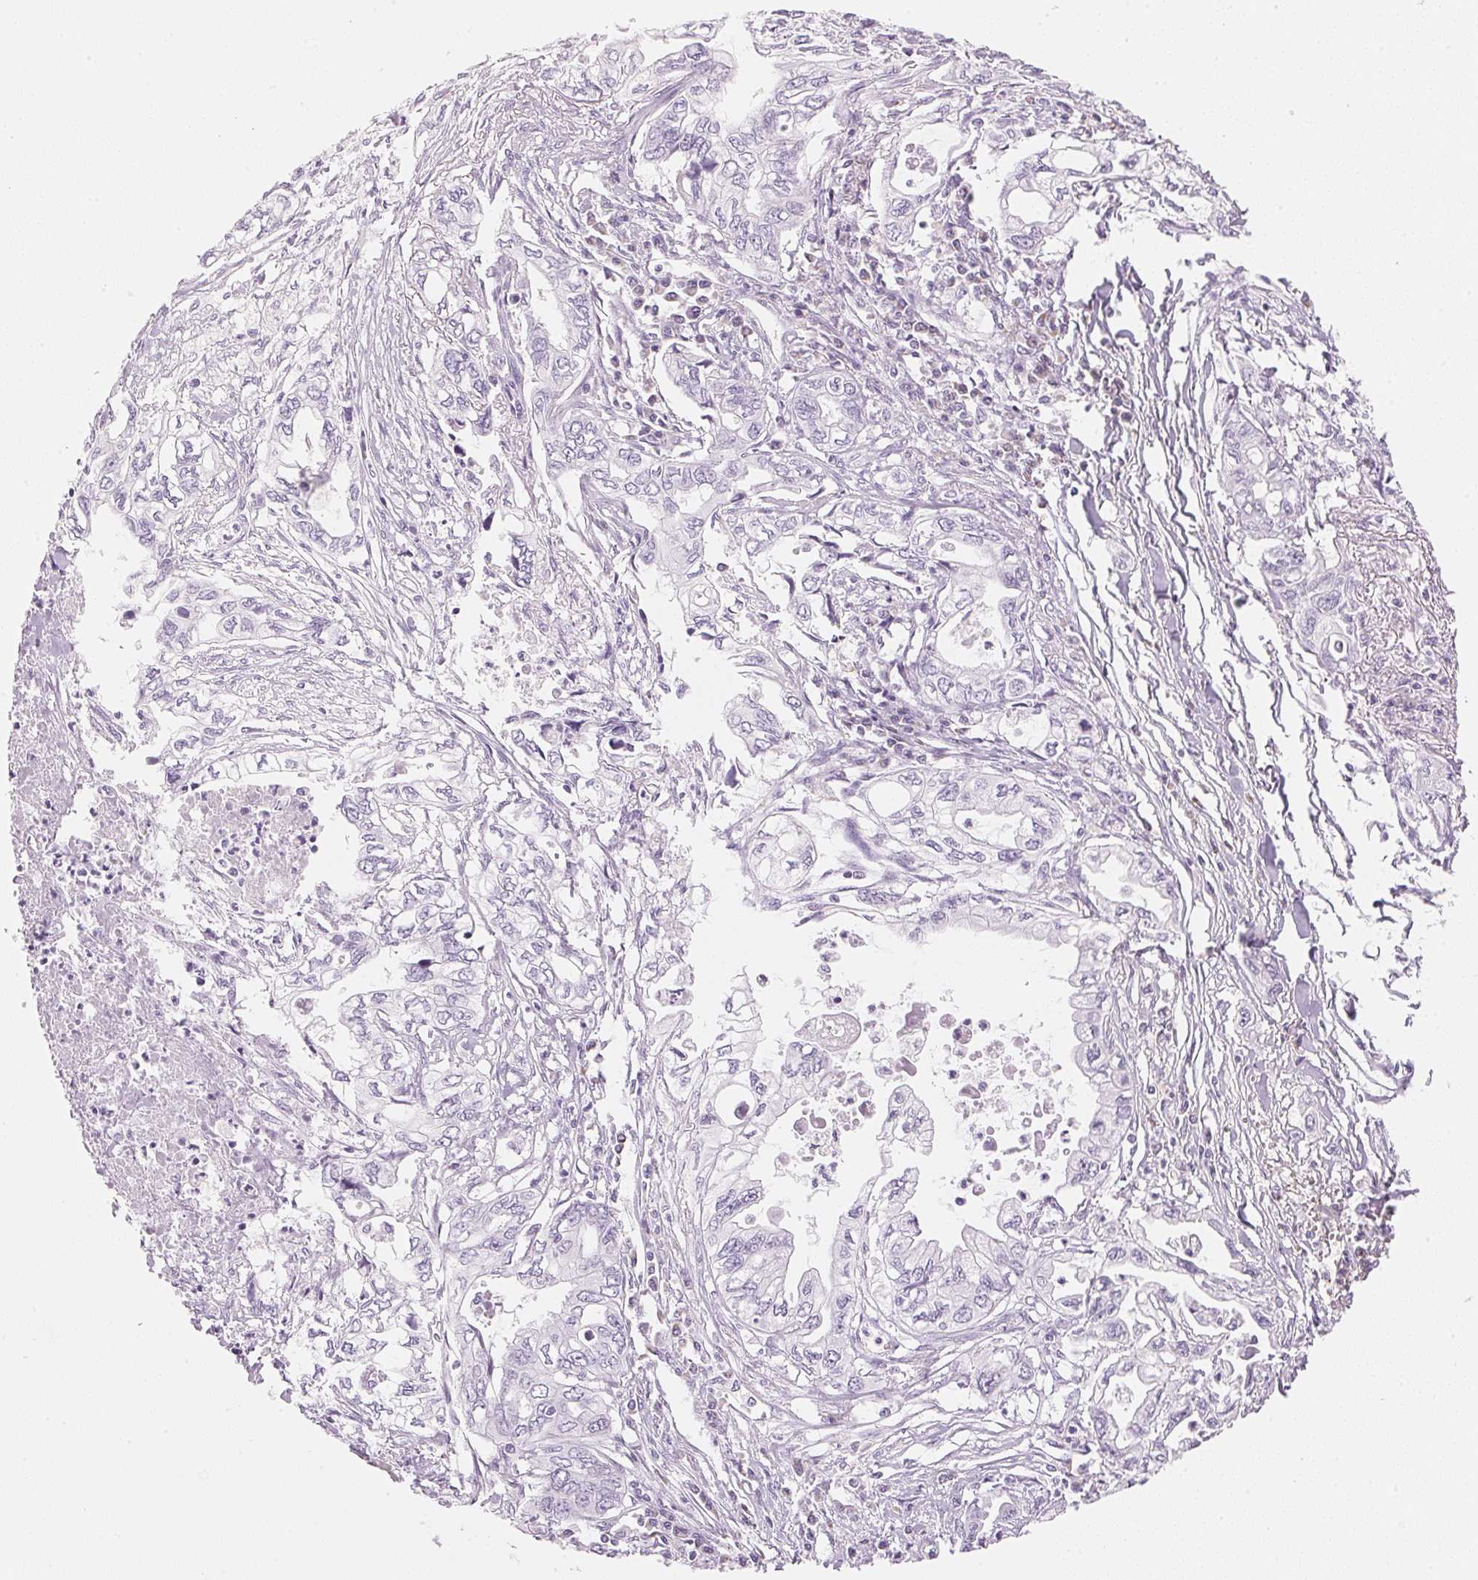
{"staining": {"intensity": "negative", "quantity": "none", "location": "none"}, "tissue": "pancreatic cancer", "cell_type": "Tumor cells", "image_type": "cancer", "snomed": [{"axis": "morphology", "description": "Adenocarcinoma, NOS"}, {"axis": "topography", "description": "Pancreas"}], "caption": "IHC of human pancreatic adenocarcinoma shows no positivity in tumor cells.", "gene": "HOXB13", "patient": {"sex": "male", "age": 68}}